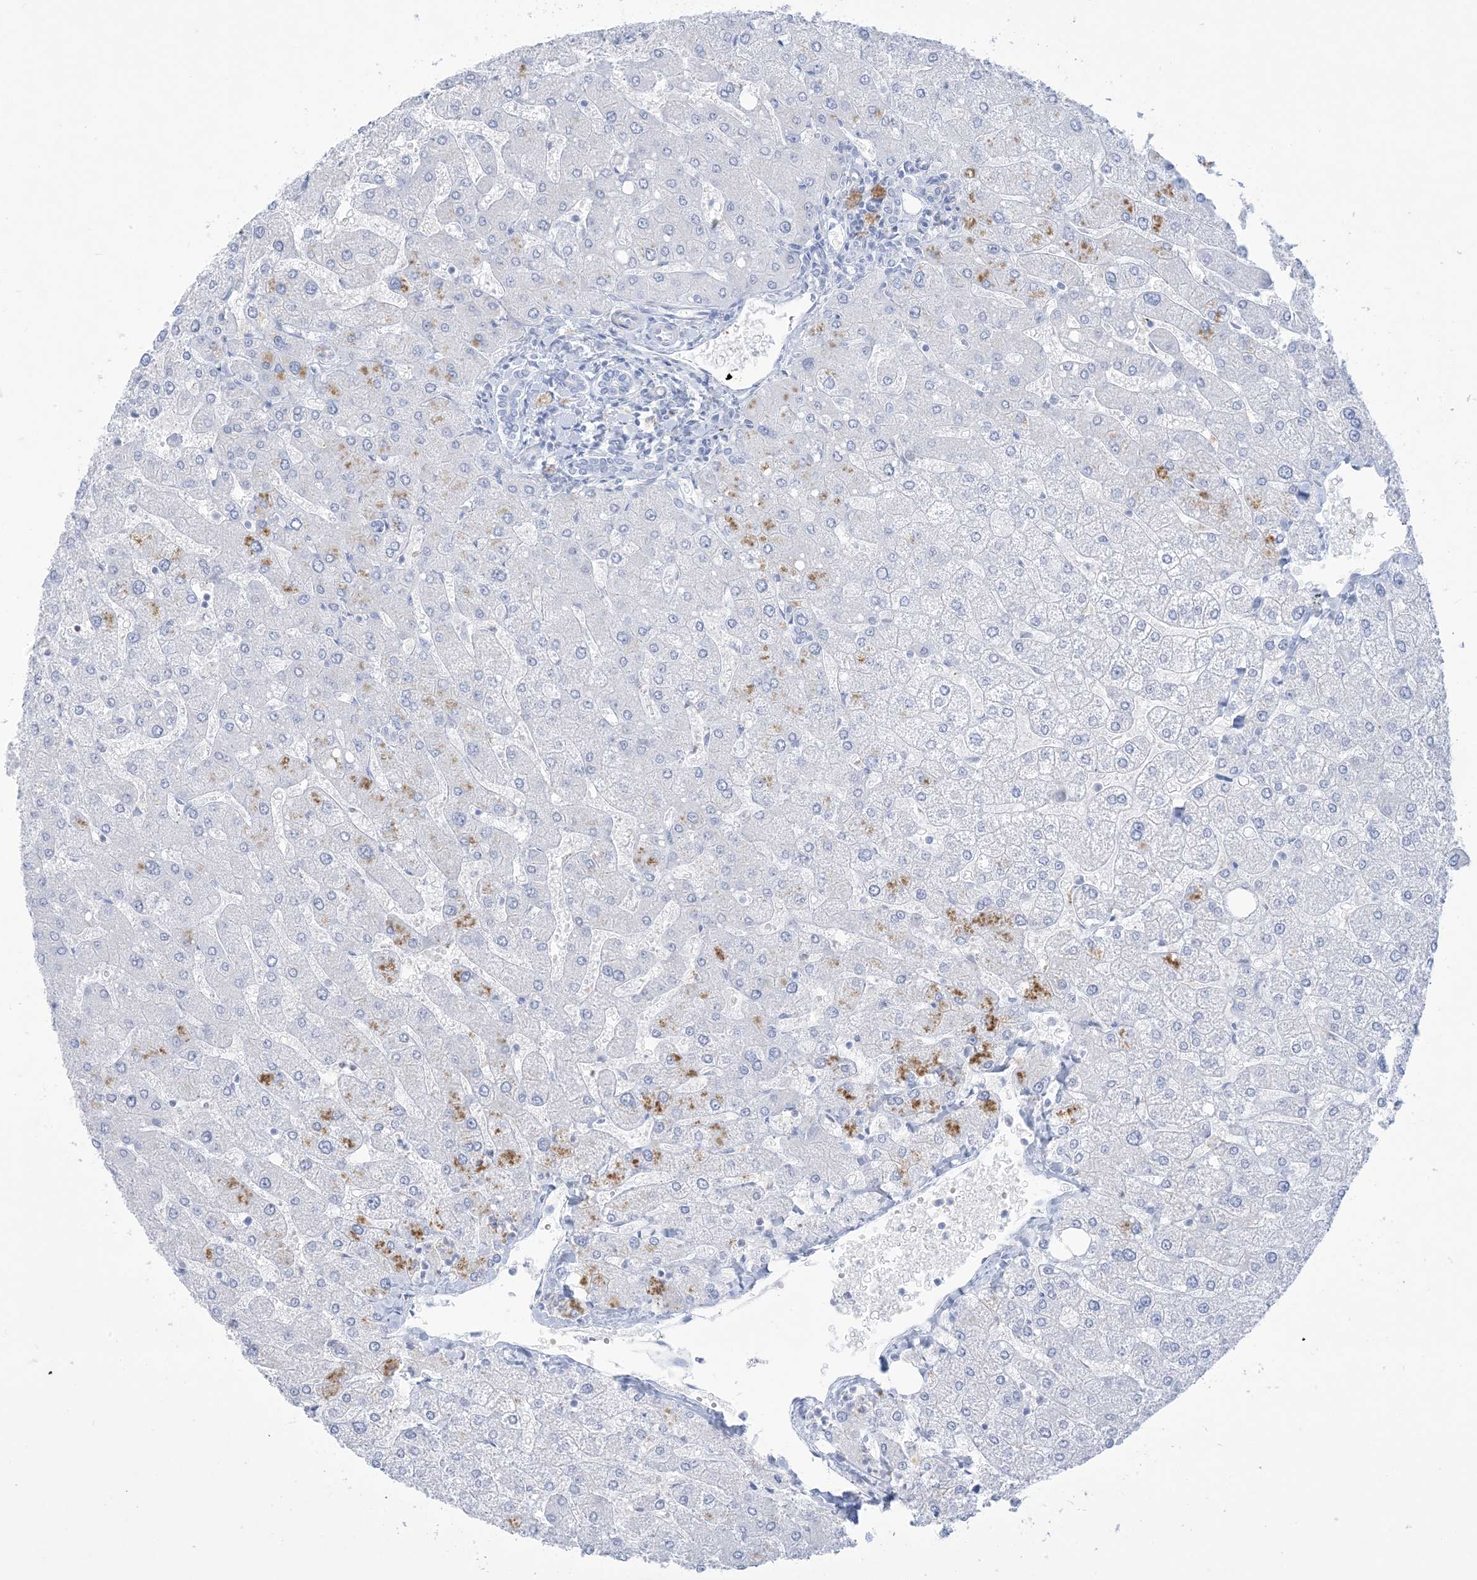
{"staining": {"intensity": "negative", "quantity": "none", "location": "none"}, "tissue": "liver", "cell_type": "Cholangiocytes", "image_type": "normal", "snomed": [{"axis": "morphology", "description": "Normal tissue, NOS"}, {"axis": "topography", "description": "Liver"}], "caption": "This is an immunohistochemistry histopathology image of normal human liver. There is no positivity in cholangiocytes.", "gene": "B3GNT7", "patient": {"sex": "male", "age": 55}}